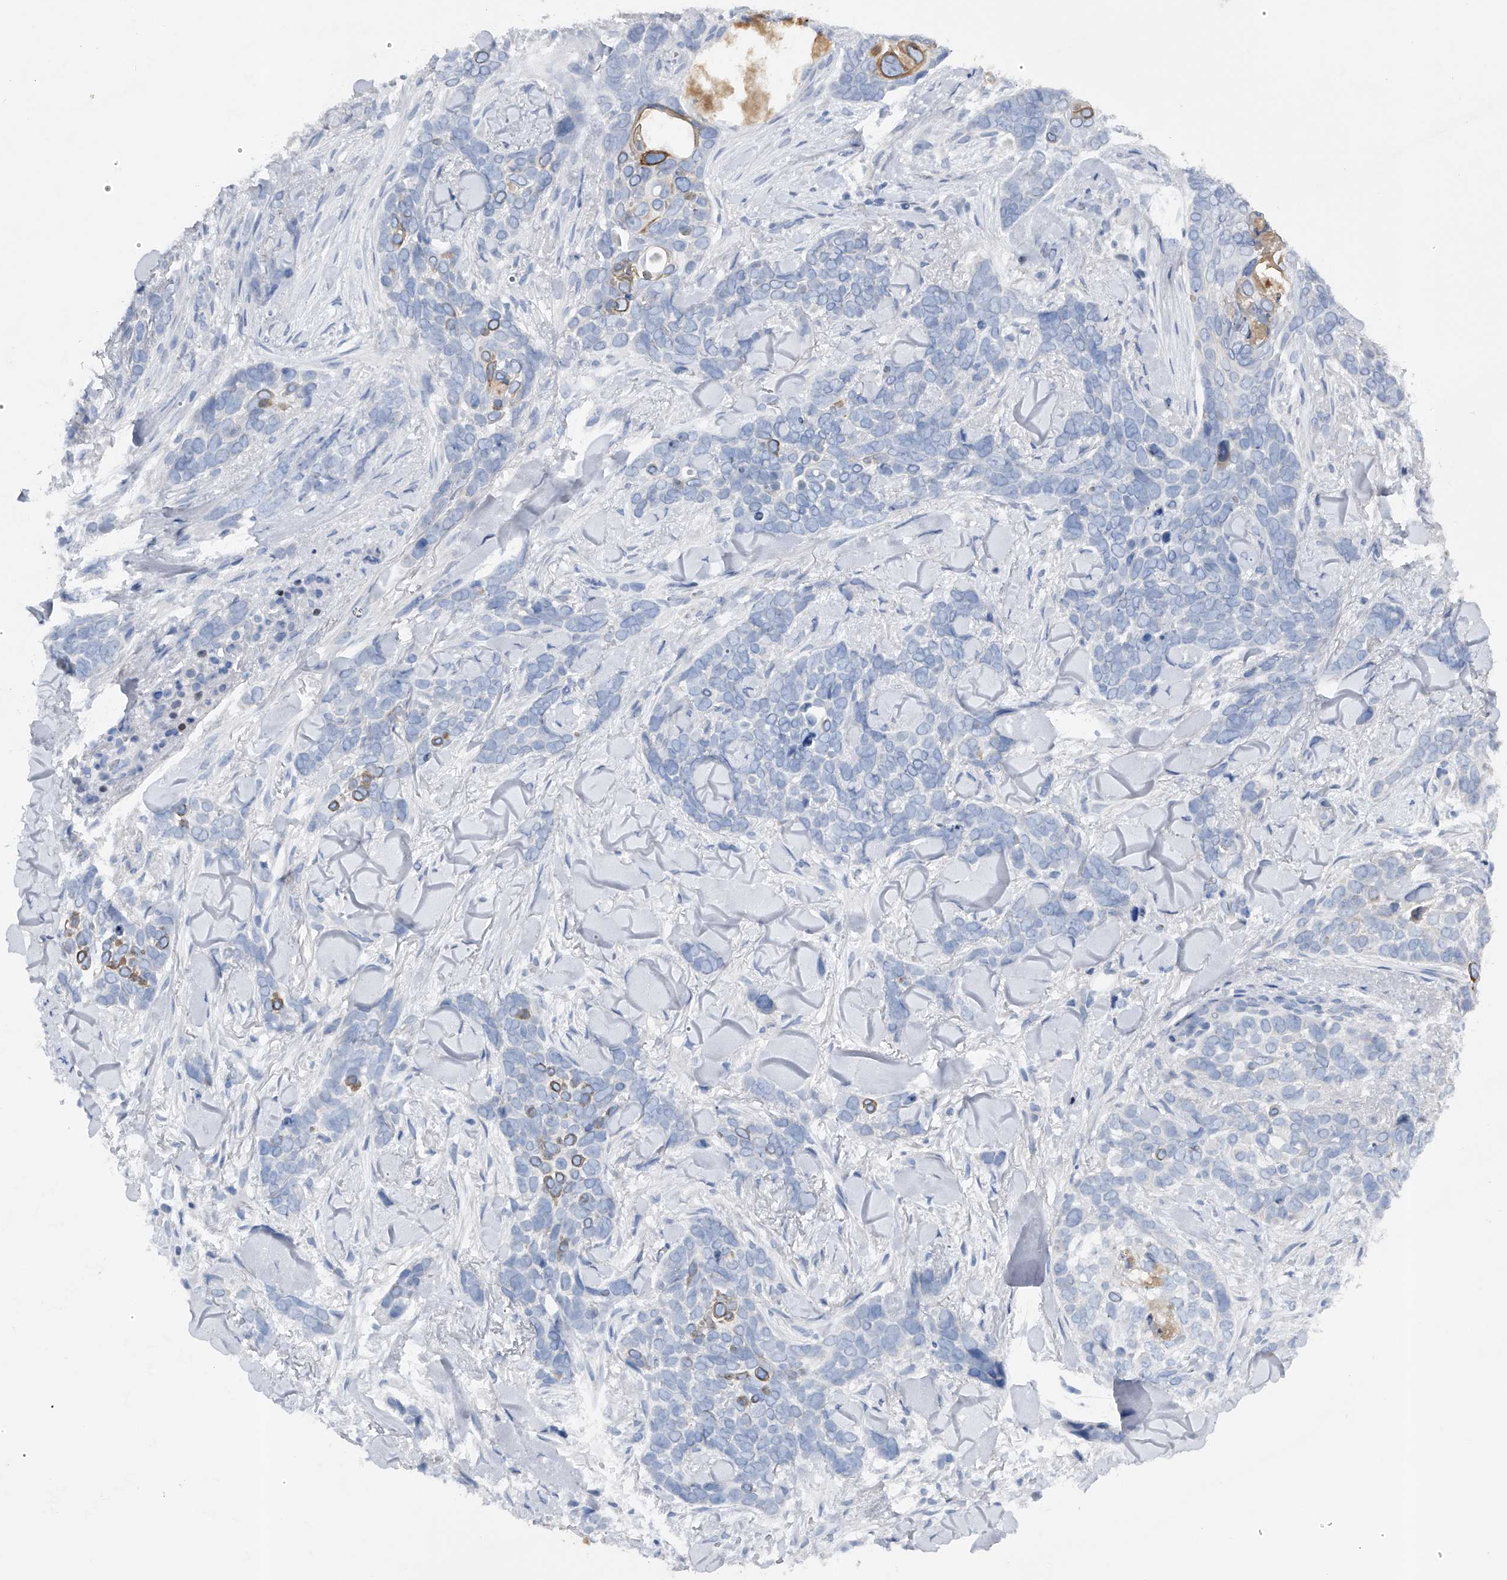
{"staining": {"intensity": "negative", "quantity": "none", "location": "none"}, "tissue": "skin cancer", "cell_type": "Tumor cells", "image_type": "cancer", "snomed": [{"axis": "morphology", "description": "Basal cell carcinoma"}, {"axis": "topography", "description": "Skin"}], "caption": "A high-resolution histopathology image shows IHC staining of skin cancer (basal cell carcinoma), which shows no significant positivity in tumor cells.", "gene": "RWDD2A", "patient": {"sex": "female", "age": 82}}